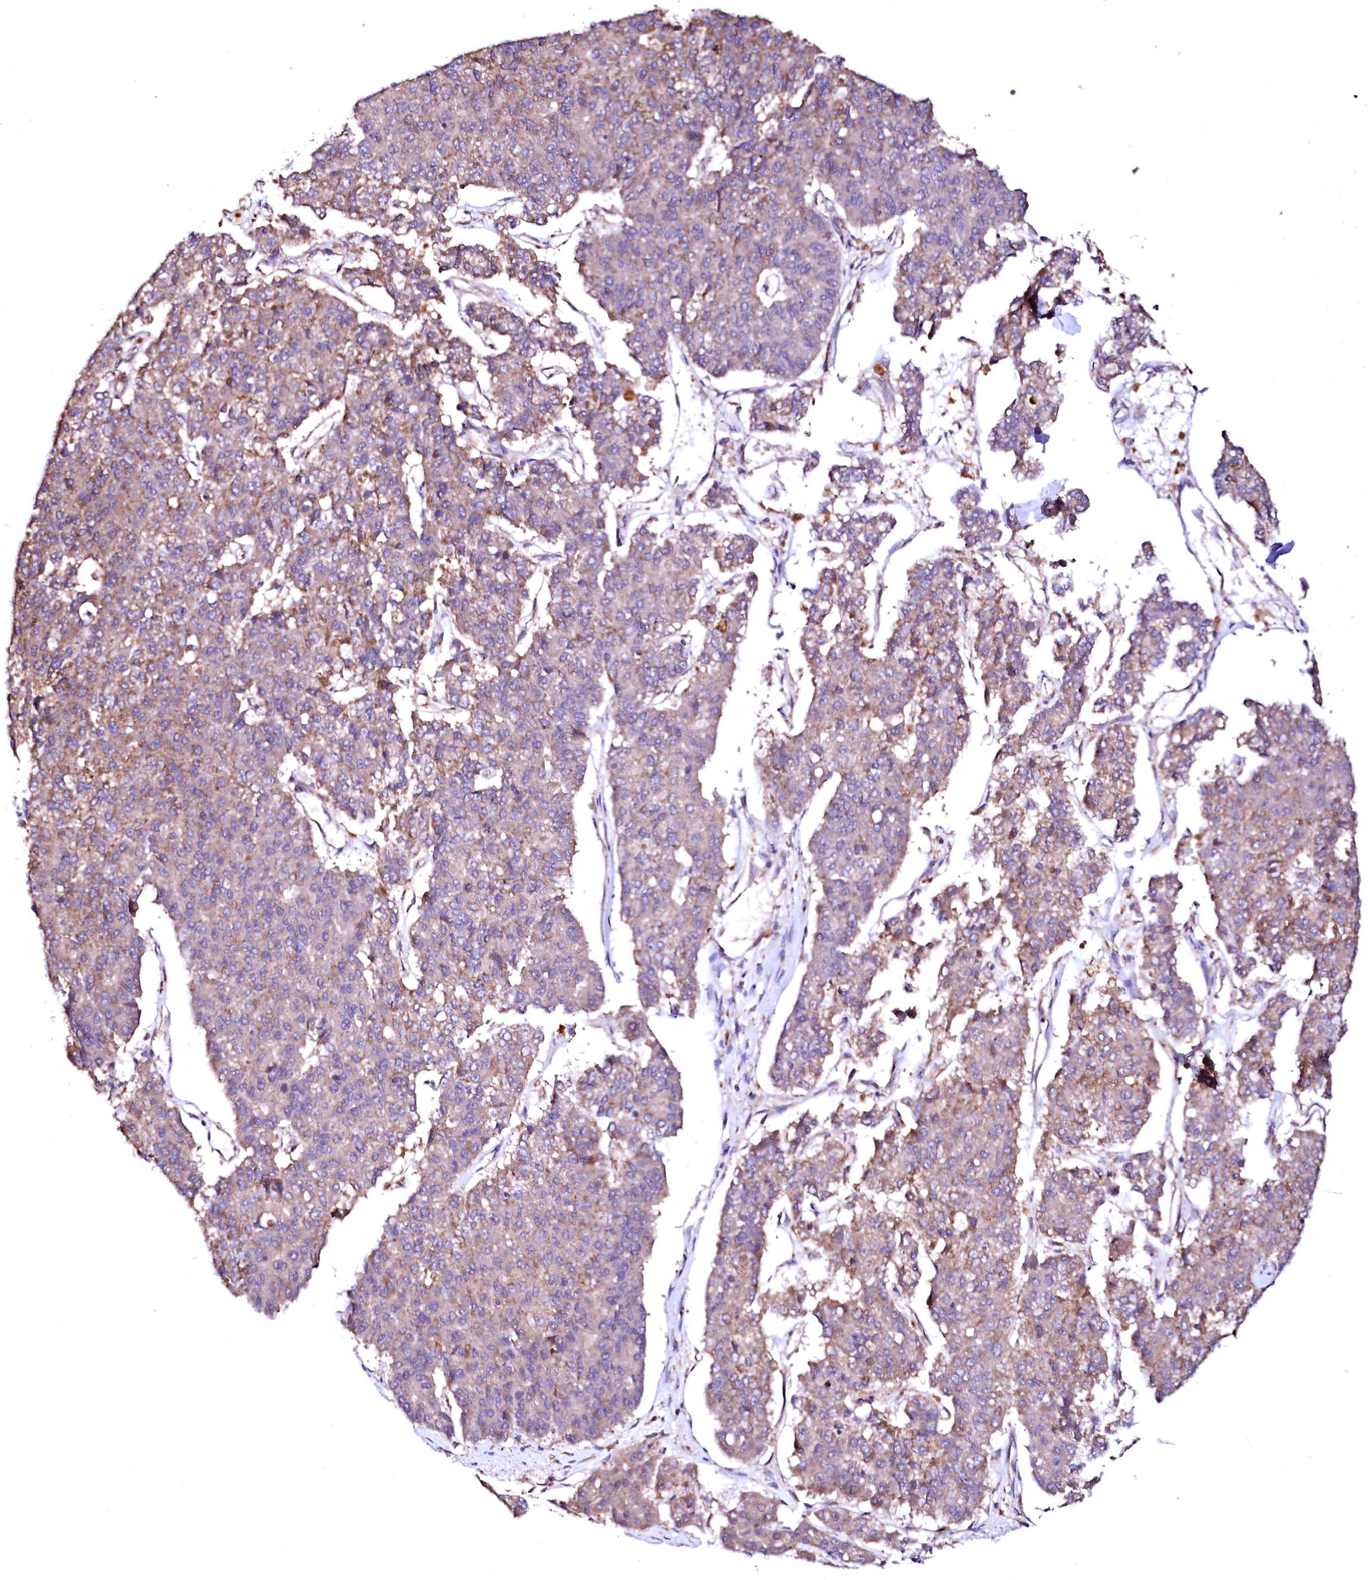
{"staining": {"intensity": "moderate", "quantity": "25%-75%", "location": "cytoplasmic/membranous"}, "tissue": "pancreatic cancer", "cell_type": "Tumor cells", "image_type": "cancer", "snomed": [{"axis": "morphology", "description": "Adenocarcinoma, NOS"}, {"axis": "topography", "description": "Pancreas"}], "caption": "Immunohistochemical staining of pancreatic adenocarcinoma demonstrates medium levels of moderate cytoplasmic/membranous protein expression in about 25%-75% of tumor cells.", "gene": "ST3GAL1", "patient": {"sex": "male", "age": 50}}